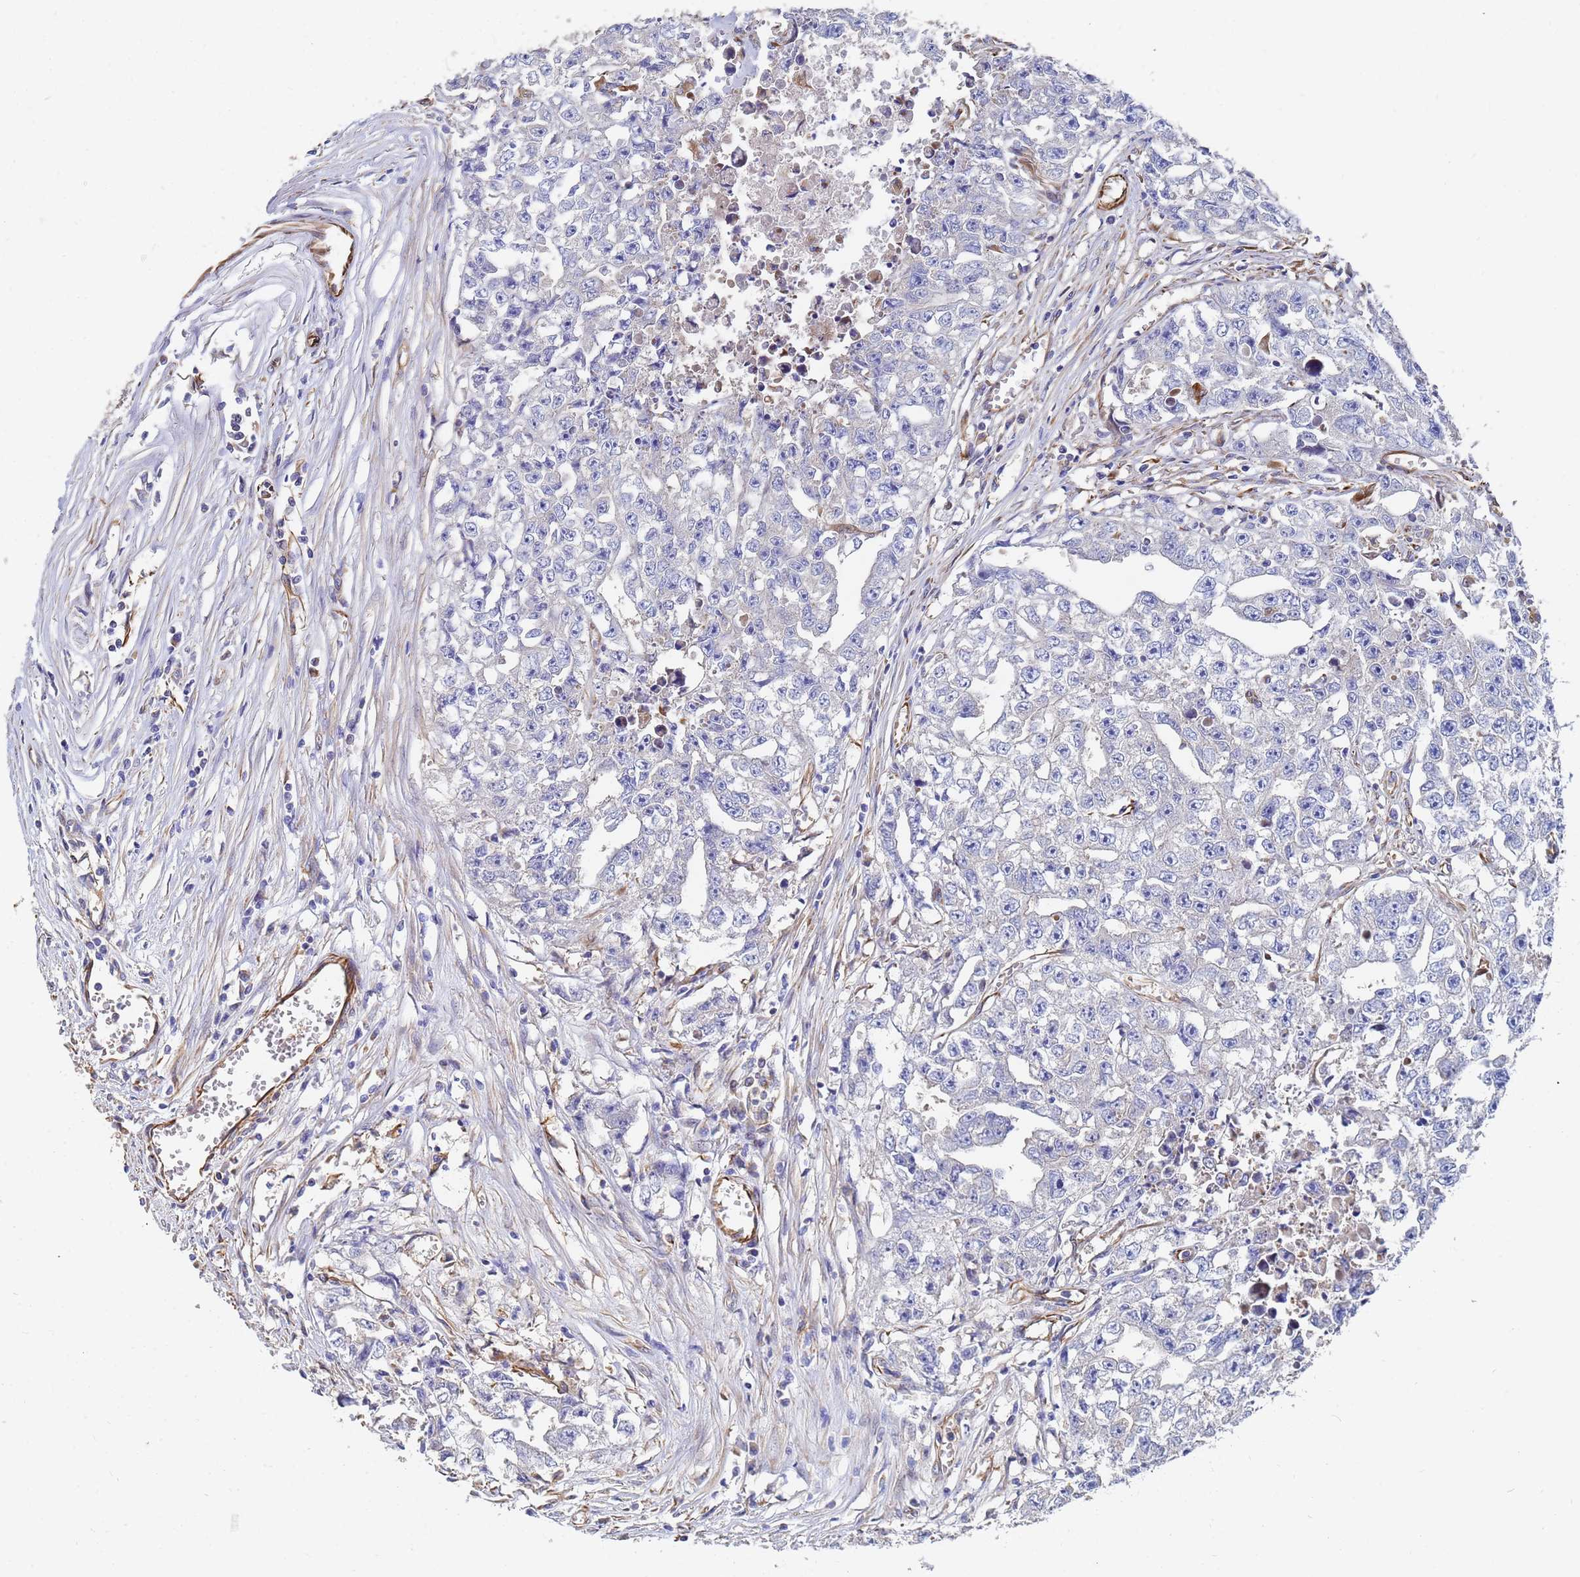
{"staining": {"intensity": "negative", "quantity": "none", "location": "none"}, "tissue": "testis cancer", "cell_type": "Tumor cells", "image_type": "cancer", "snomed": [{"axis": "morphology", "description": "Seminoma, NOS"}, {"axis": "morphology", "description": "Carcinoma, Embryonal, NOS"}, {"axis": "topography", "description": "Testis"}], "caption": "Photomicrograph shows no protein expression in tumor cells of testis cancer tissue. The staining was performed using DAB (3,3'-diaminobenzidine) to visualize the protein expression in brown, while the nuclei were stained in blue with hematoxylin (Magnification: 20x).", "gene": "SYT13", "patient": {"sex": "male", "age": 43}}